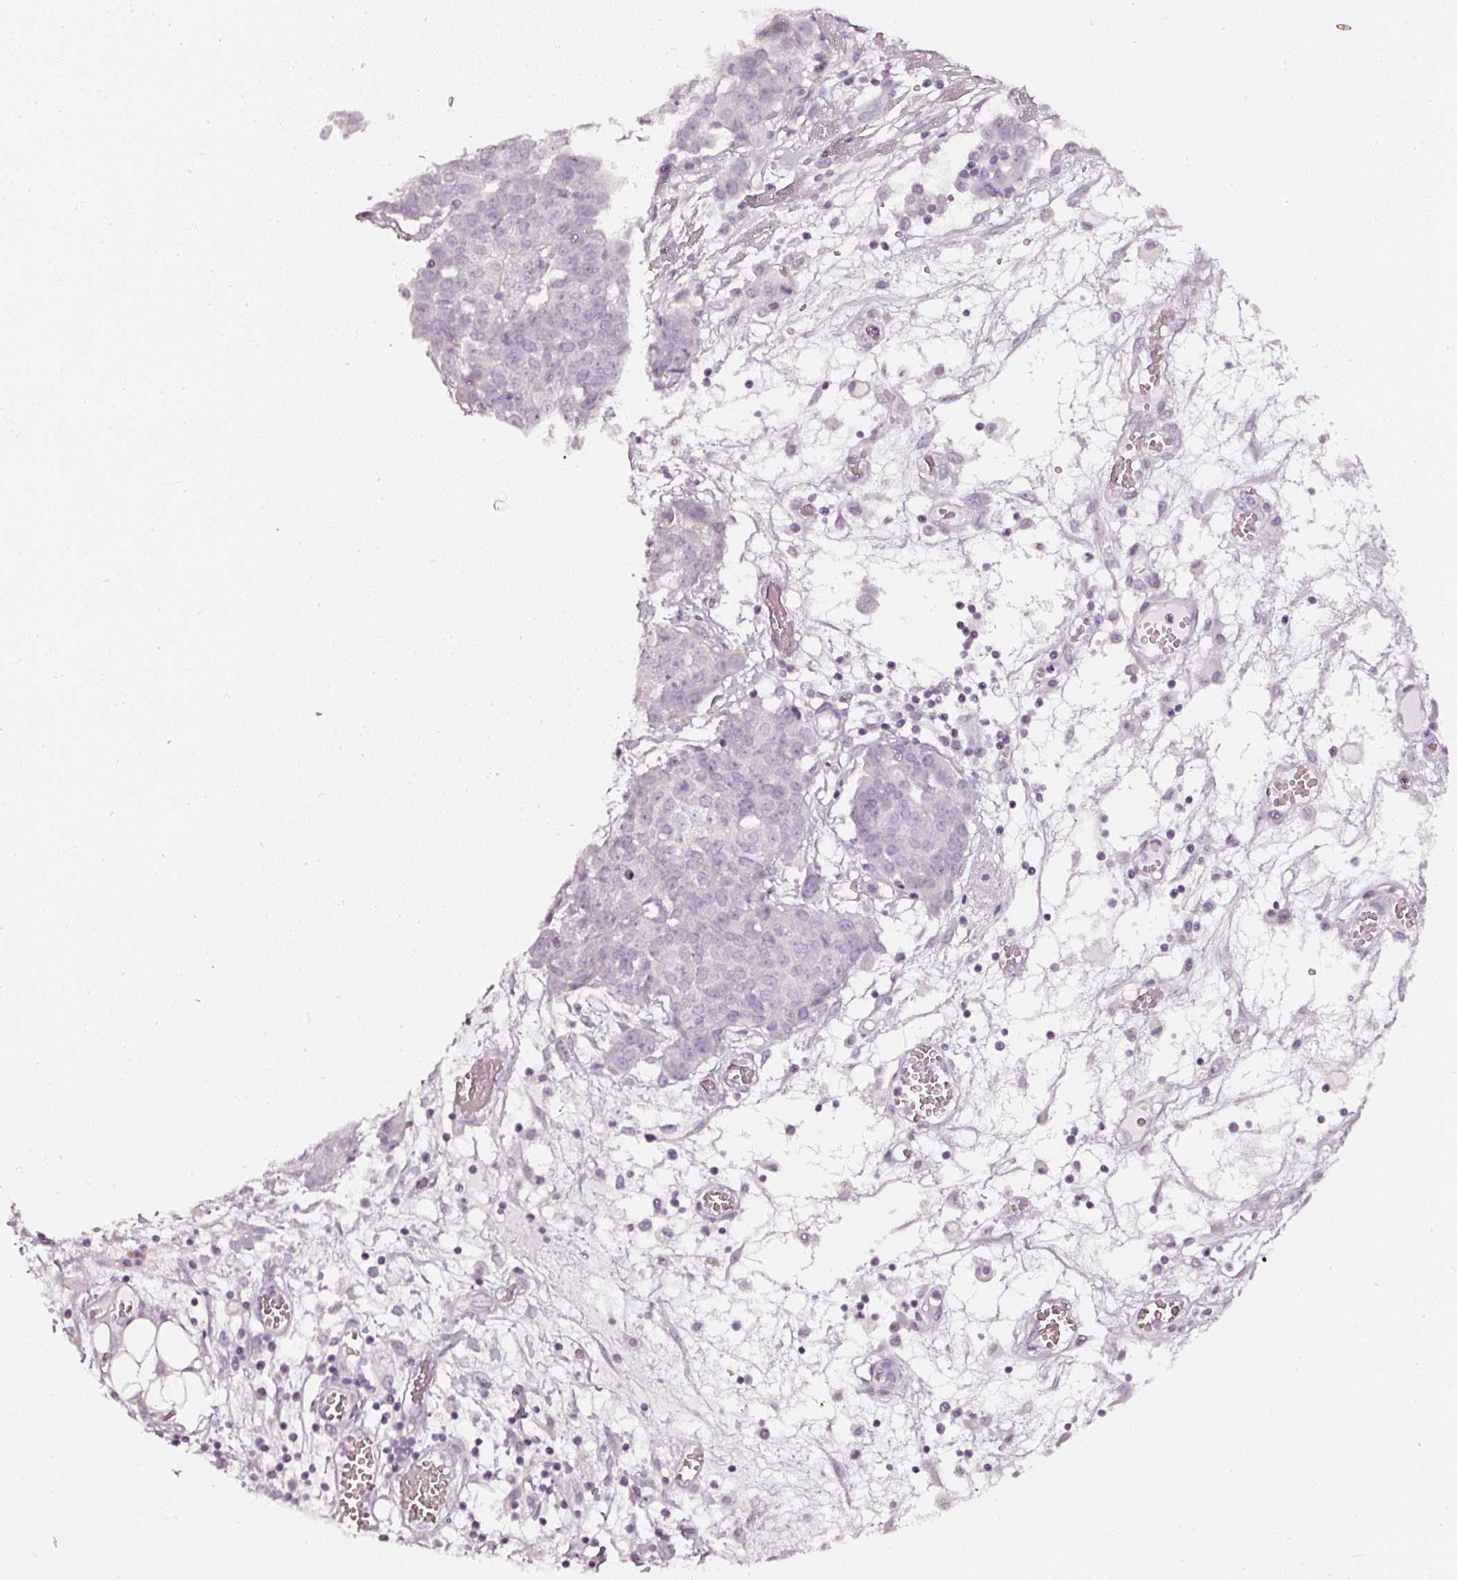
{"staining": {"intensity": "negative", "quantity": "none", "location": "none"}, "tissue": "ovarian cancer", "cell_type": "Tumor cells", "image_type": "cancer", "snomed": [{"axis": "morphology", "description": "Cystadenocarcinoma, serous, NOS"}, {"axis": "topography", "description": "Soft tissue"}, {"axis": "topography", "description": "Ovary"}], "caption": "Tumor cells show no significant expression in ovarian serous cystadenocarcinoma. (DAB (3,3'-diaminobenzidine) immunohistochemistry (IHC) with hematoxylin counter stain).", "gene": "CNP", "patient": {"sex": "female", "age": 57}}